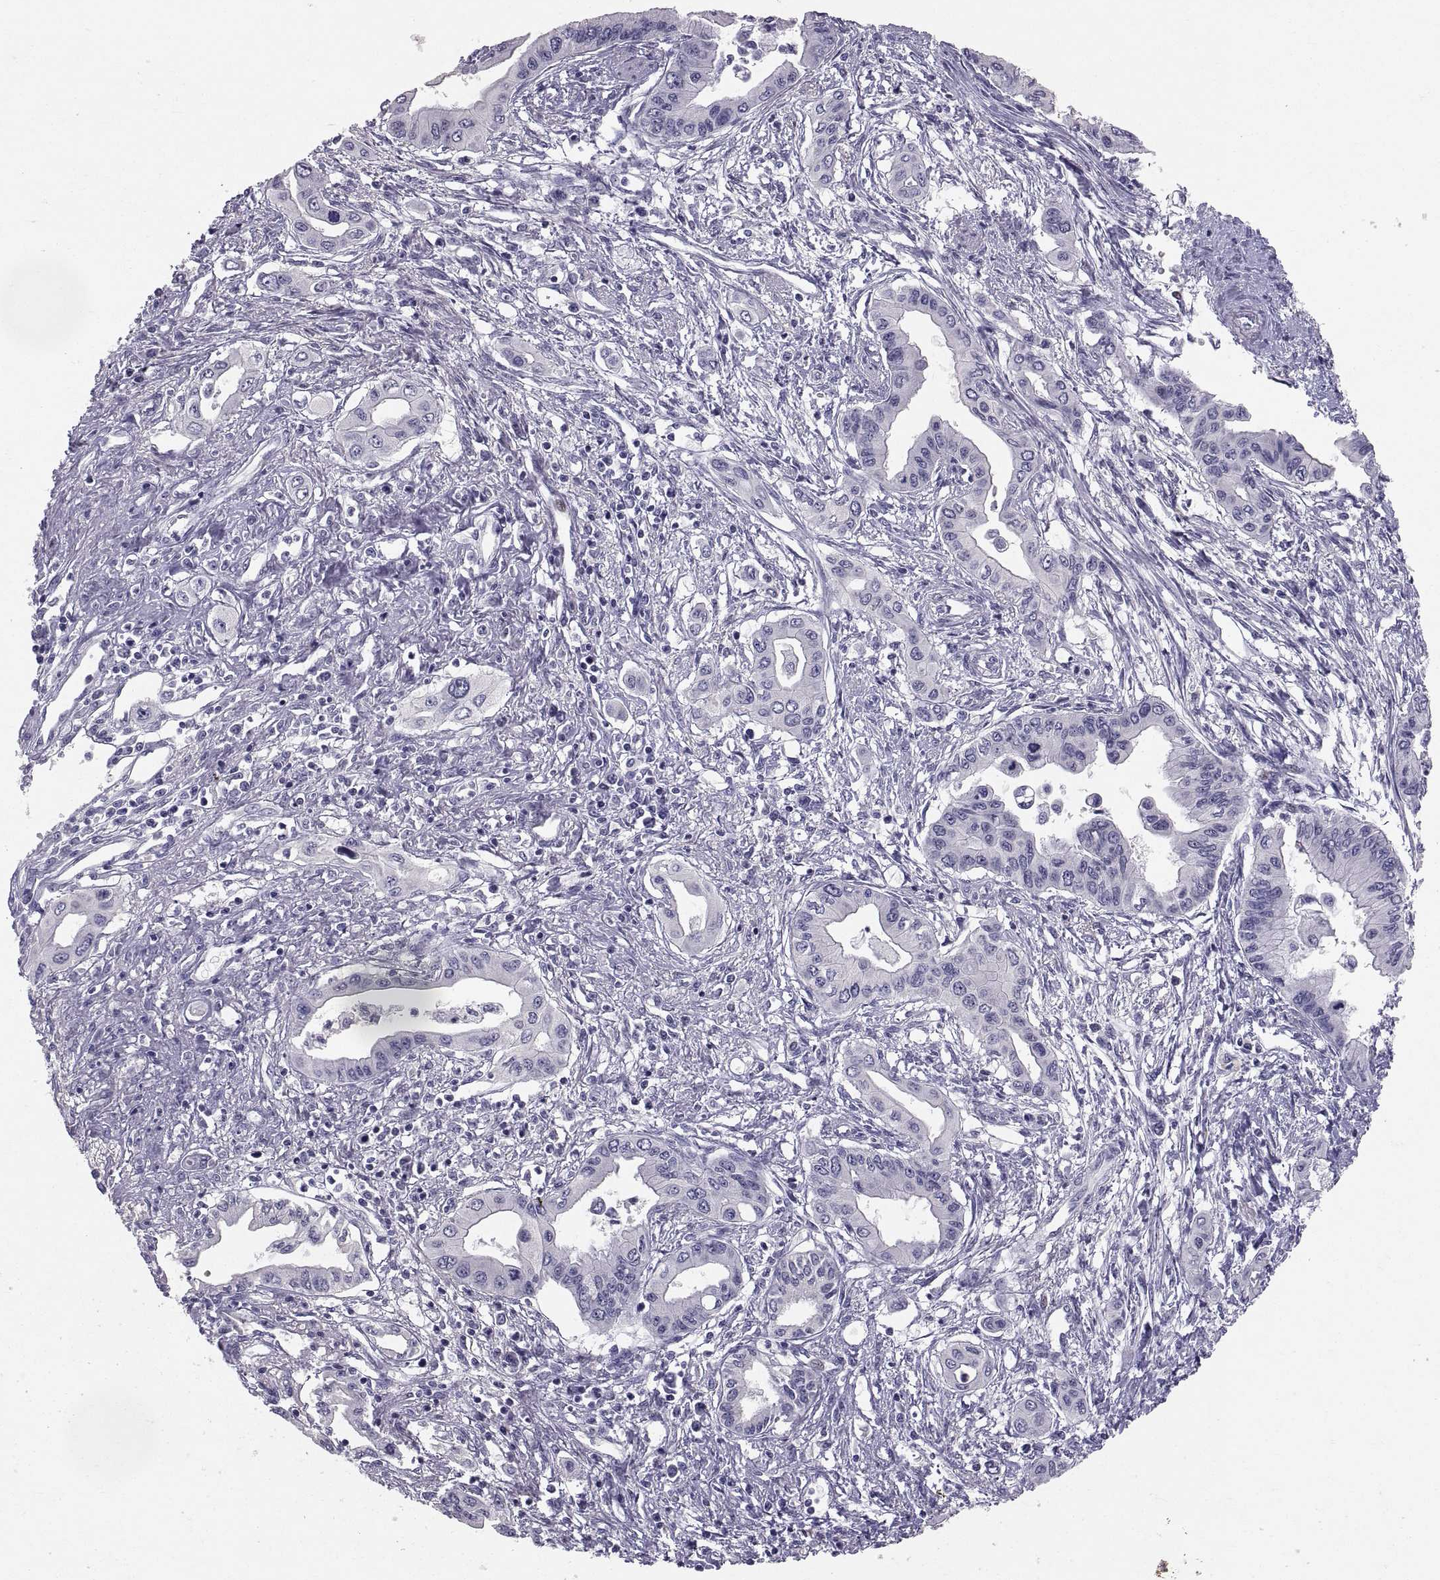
{"staining": {"intensity": "negative", "quantity": "none", "location": "none"}, "tissue": "pancreatic cancer", "cell_type": "Tumor cells", "image_type": "cancer", "snomed": [{"axis": "morphology", "description": "Adenocarcinoma, NOS"}, {"axis": "topography", "description": "Pancreas"}], "caption": "Immunohistochemistry (IHC) of pancreatic cancer displays no staining in tumor cells.", "gene": "PTN", "patient": {"sex": "female", "age": 62}}